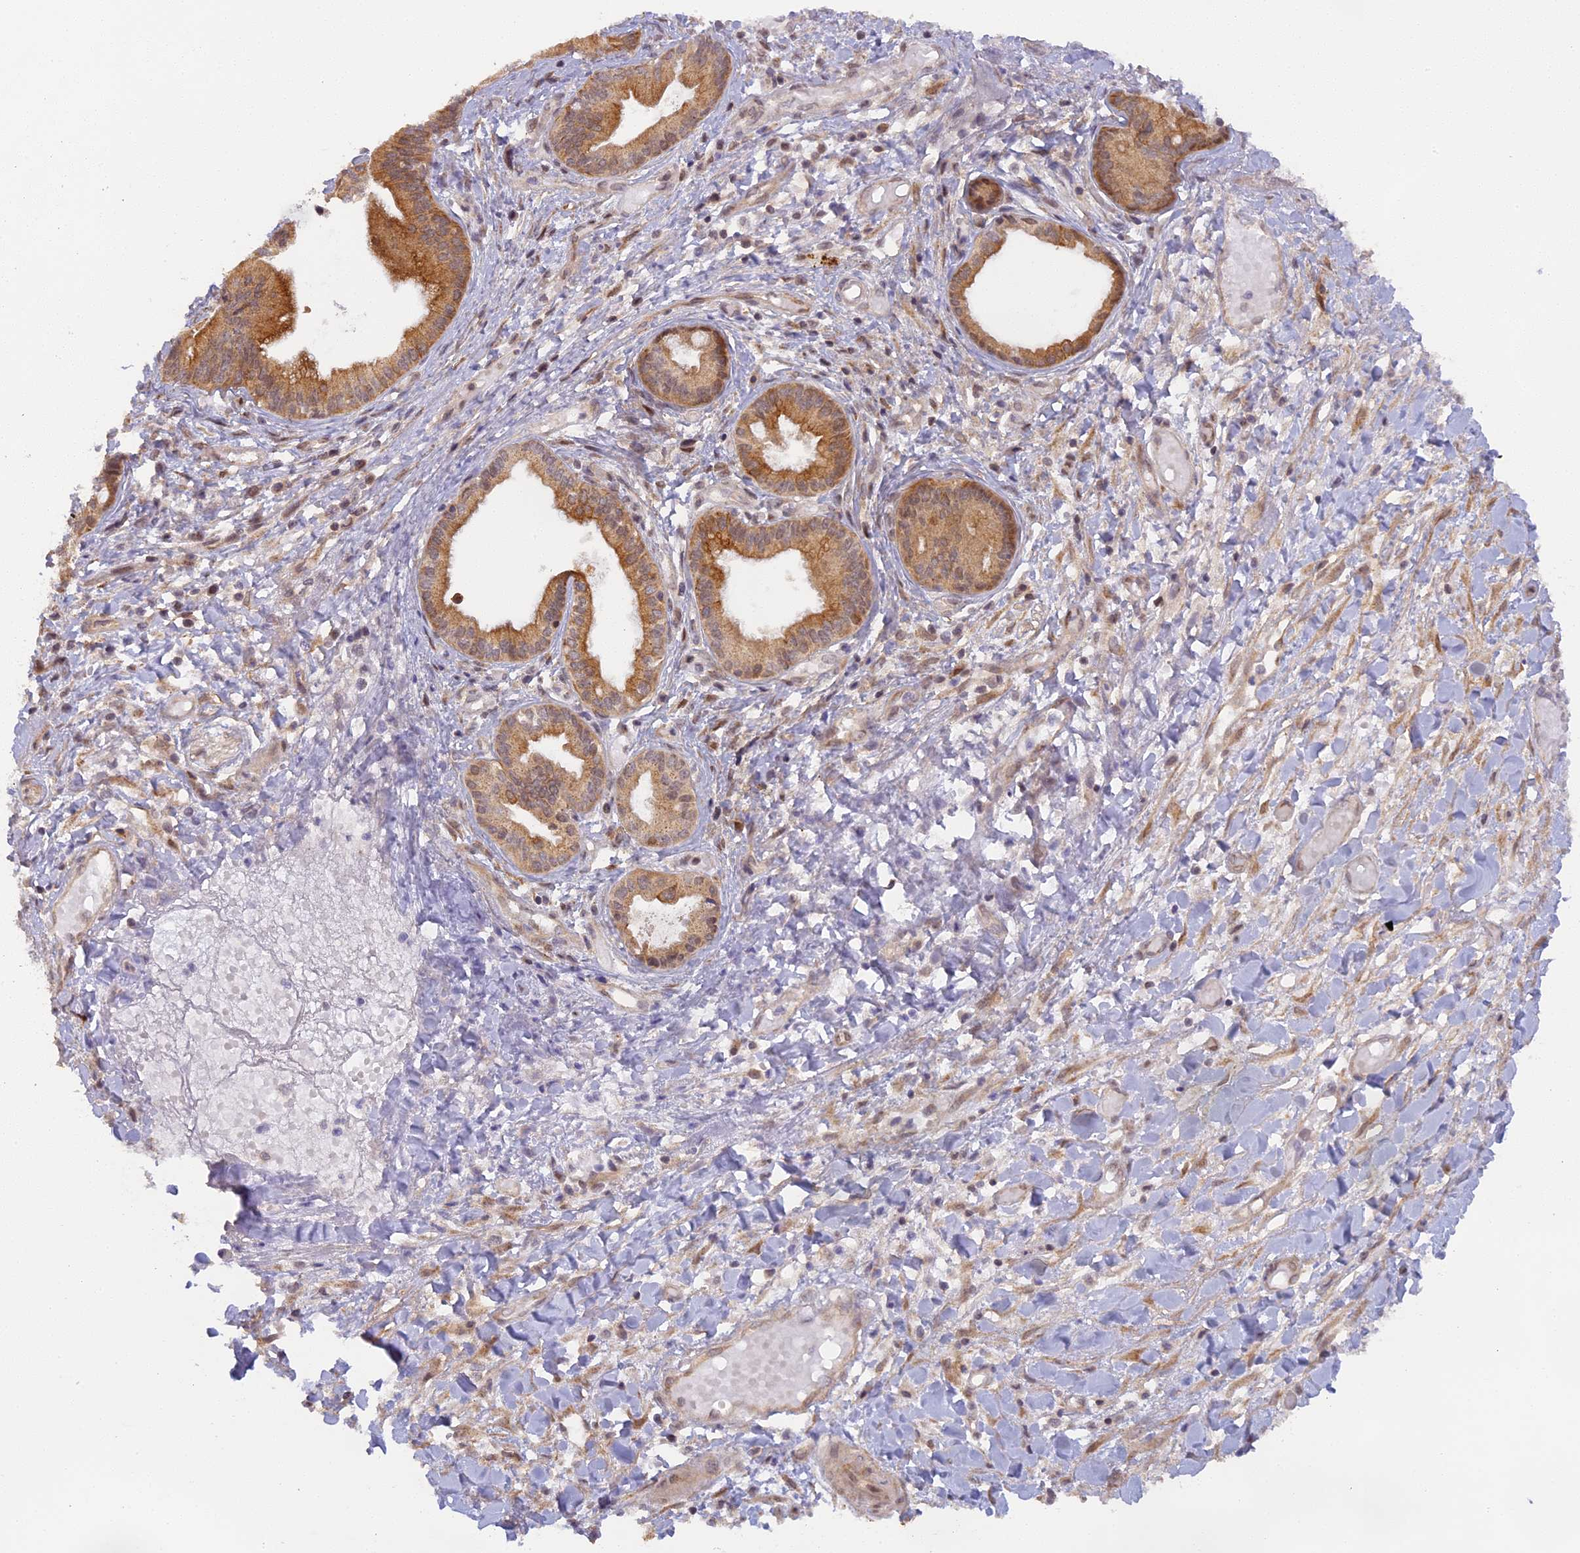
{"staining": {"intensity": "strong", "quantity": "25%-75%", "location": "cytoplasmic/membranous"}, "tissue": "pancreatic cancer", "cell_type": "Tumor cells", "image_type": "cancer", "snomed": [{"axis": "morphology", "description": "Adenocarcinoma, NOS"}, {"axis": "topography", "description": "Pancreas"}], "caption": "Brown immunohistochemical staining in human pancreatic adenocarcinoma shows strong cytoplasmic/membranous positivity in about 25%-75% of tumor cells. (DAB (3,3'-diaminobenzidine) IHC with brightfield microscopy, high magnification).", "gene": "MYBL2", "patient": {"sex": "female", "age": 50}}